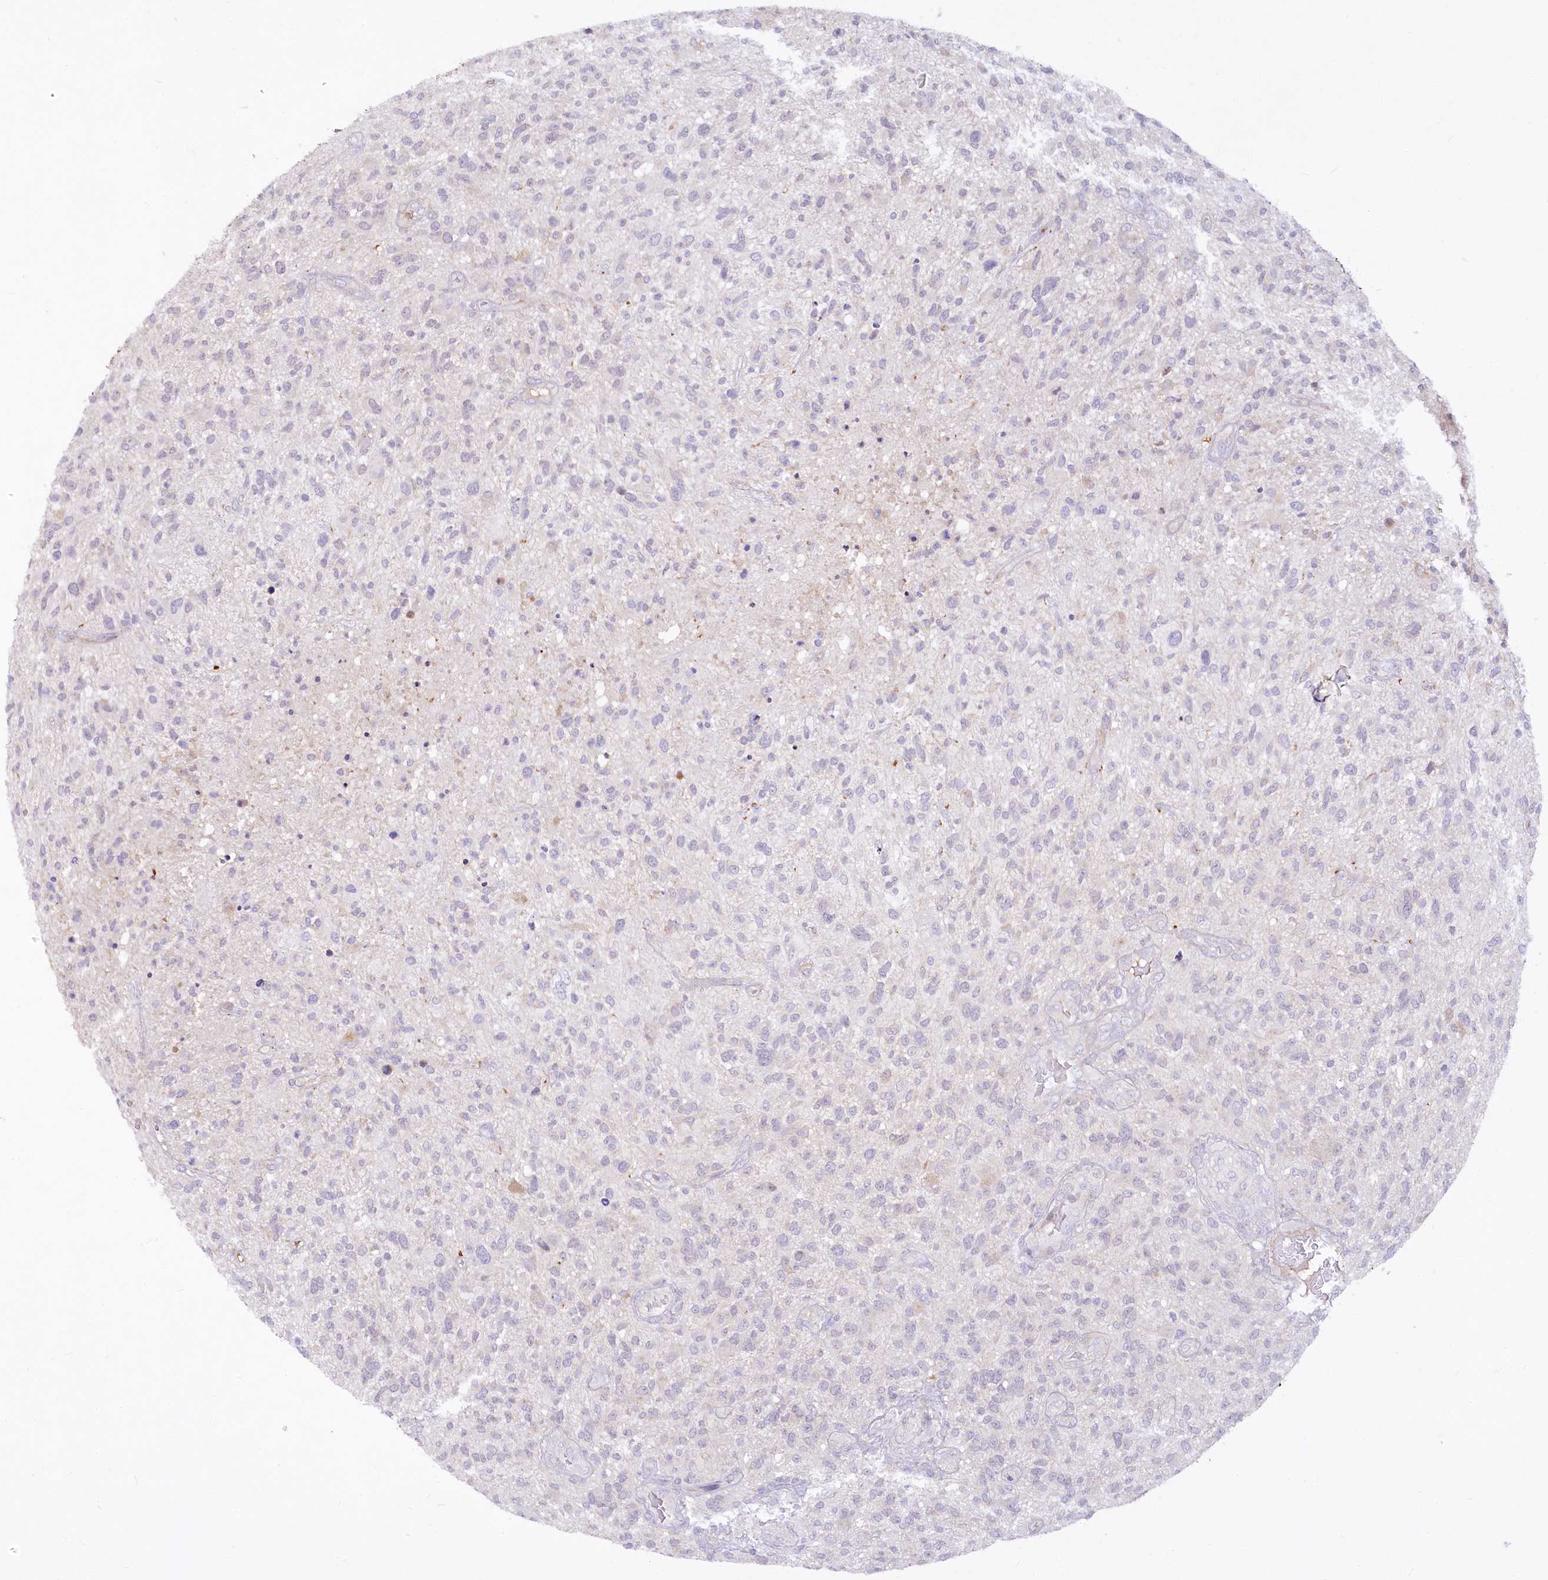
{"staining": {"intensity": "negative", "quantity": "none", "location": "none"}, "tissue": "glioma", "cell_type": "Tumor cells", "image_type": "cancer", "snomed": [{"axis": "morphology", "description": "Glioma, malignant, High grade"}, {"axis": "topography", "description": "Brain"}], "caption": "The histopathology image exhibits no significant staining in tumor cells of glioma.", "gene": "EFHC2", "patient": {"sex": "male", "age": 47}}